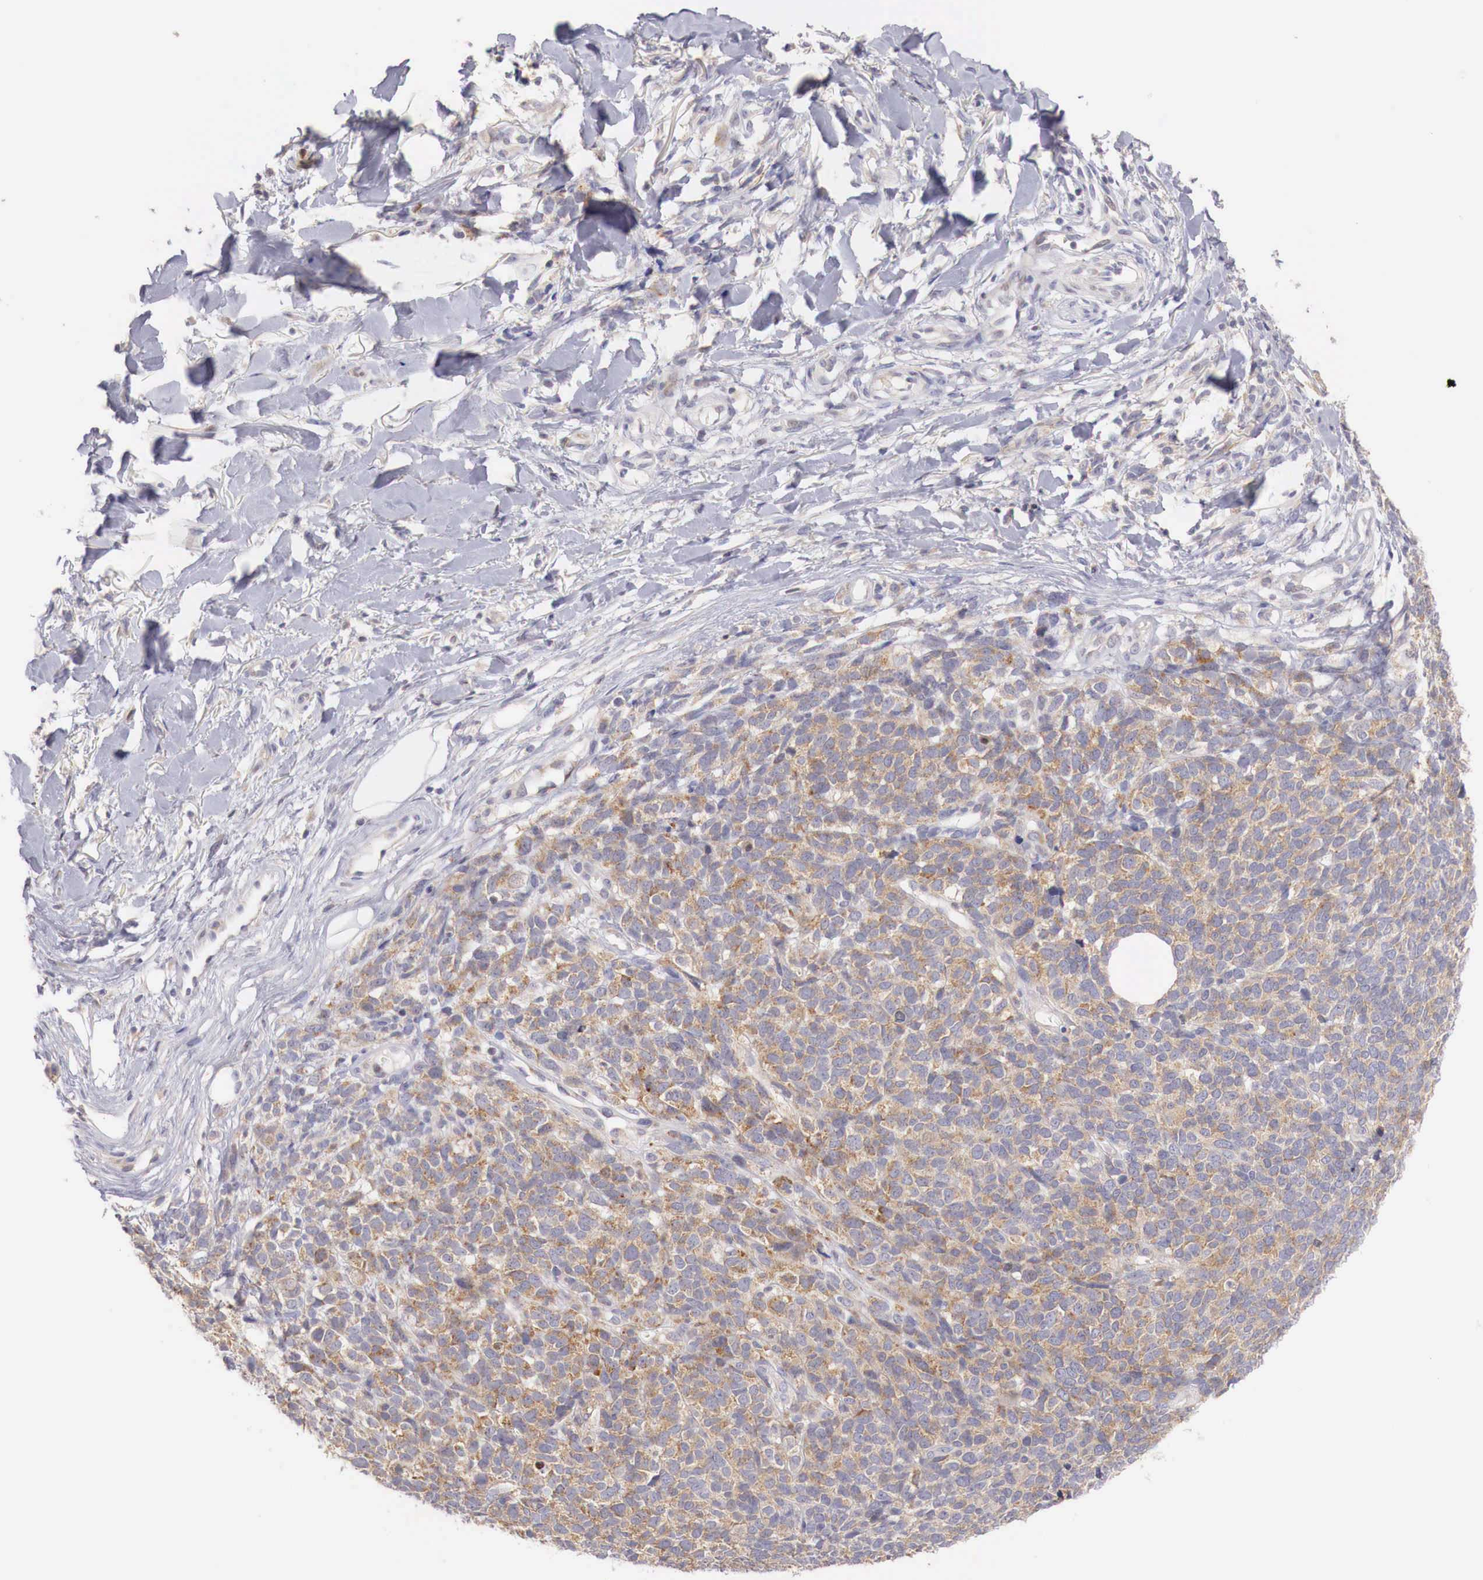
{"staining": {"intensity": "moderate", "quantity": ">75%", "location": "cytoplasmic/membranous"}, "tissue": "melanoma", "cell_type": "Tumor cells", "image_type": "cancer", "snomed": [{"axis": "morphology", "description": "Malignant melanoma, NOS"}, {"axis": "topography", "description": "Skin"}], "caption": "The photomicrograph exhibits a brown stain indicating the presence of a protein in the cytoplasmic/membranous of tumor cells in malignant melanoma.", "gene": "CLCN5", "patient": {"sex": "female", "age": 85}}